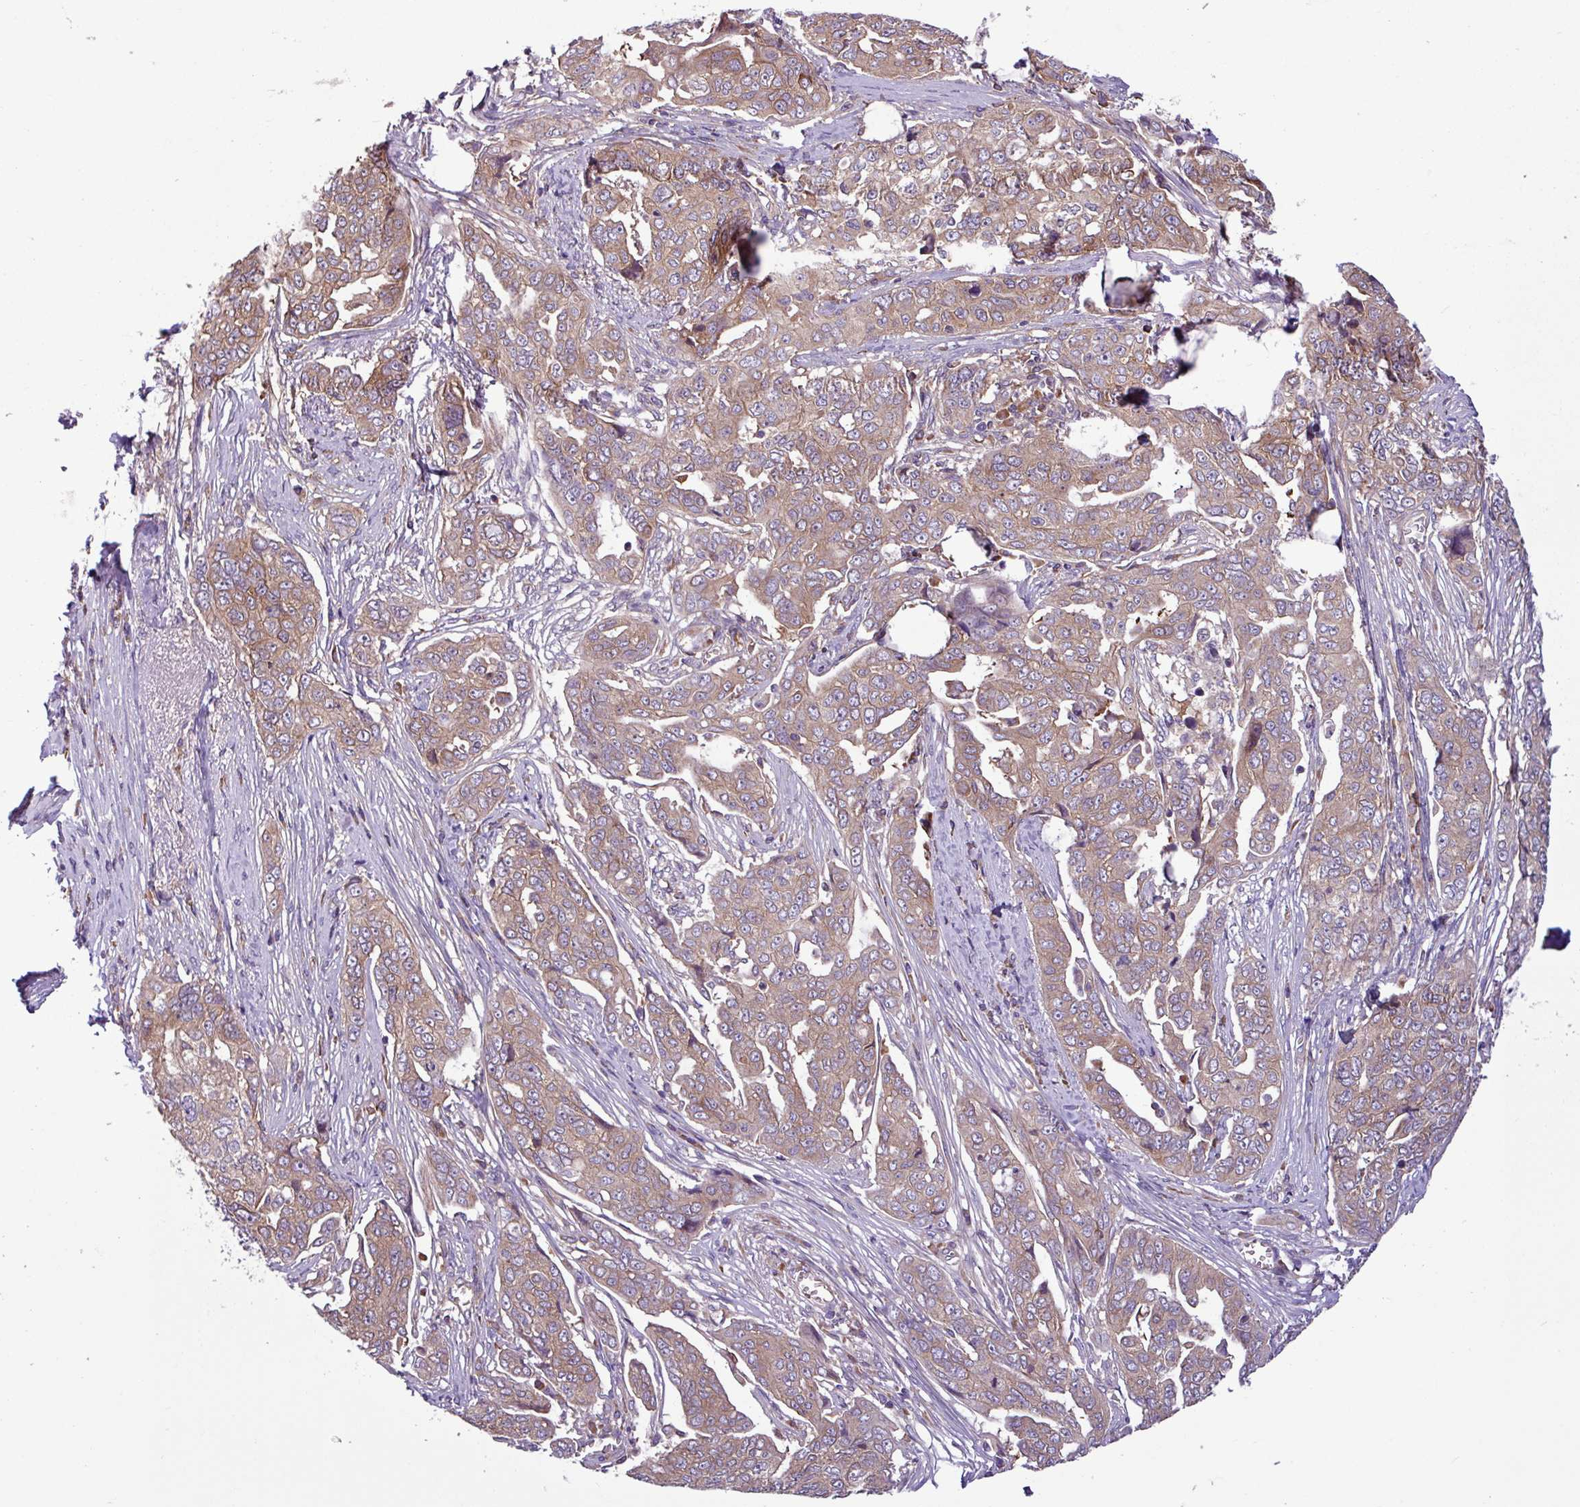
{"staining": {"intensity": "moderate", "quantity": ">75%", "location": "cytoplasmic/membranous"}, "tissue": "ovarian cancer", "cell_type": "Tumor cells", "image_type": "cancer", "snomed": [{"axis": "morphology", "description": "Carcinoma, endometroid"}, {"axis": "topography", "description": "Ovary"}], "caption": "About >75% of tumor cells in human ovarian endometroid carcinoma show moderate cytoplasmic/membranous protein positivity as visualized by brown immunohistochemical staining.", "gene": "MROH2A", "patient": {"sex": "female", "age": 70}}